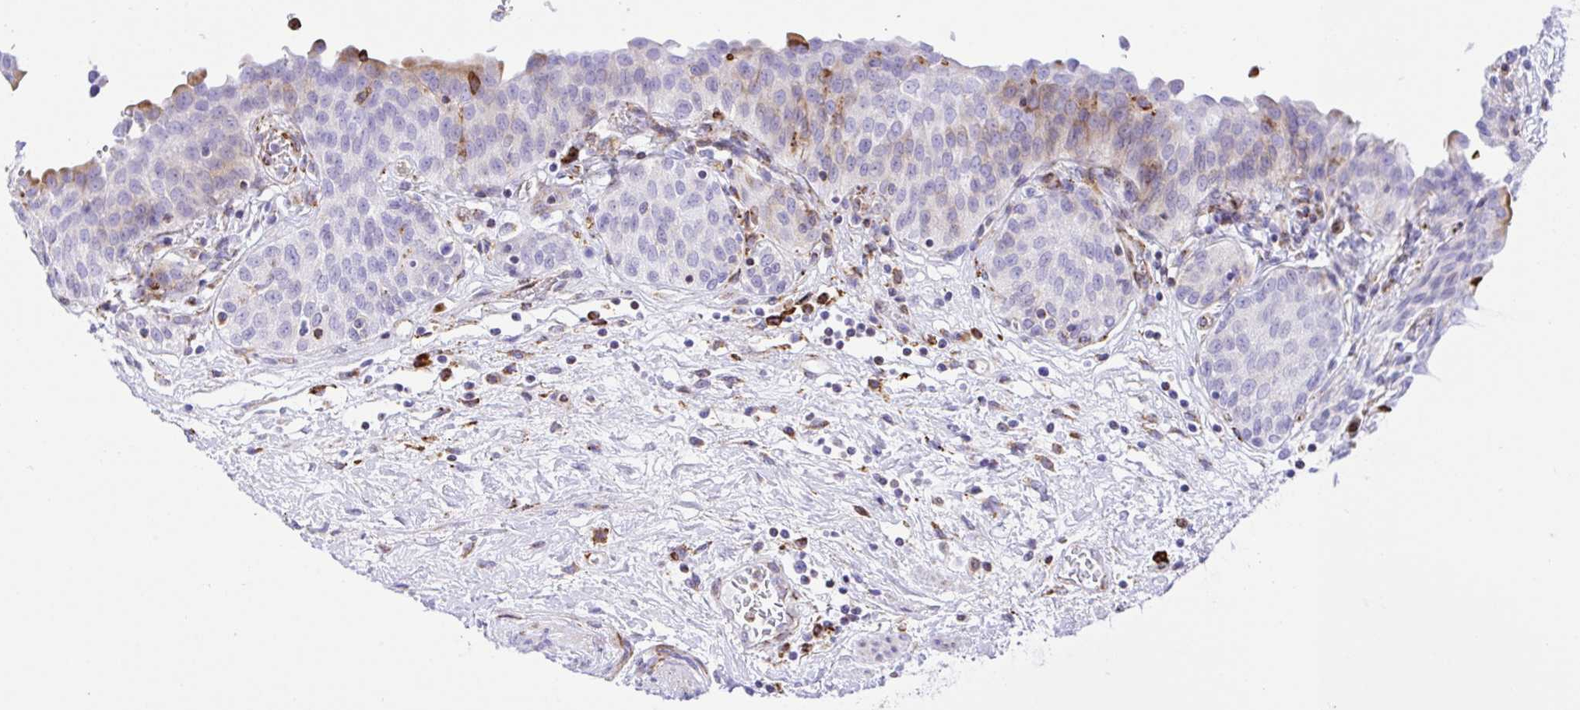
{"staining": {"intensity": "weak", "quantity": "<25%", "location": "cytoplasmic/membranous"}, "tissue": "urinary bladder", "cell_type": "Urothelial cells", "image_type": "normal", "snomed": [{"axis": "morphology", "description": "Normal tissue, NOS"}, {"axis": "topography", "description": "Urinary bladder"}], "caption": "Immunohistochemistry histopathology image of benign urinary bladder: urinary bladder stained with DAB reveals no significant protein expression in urothelial cells.", "gene": "CLGN", "patient": {"sex": "male", "age": 68}}